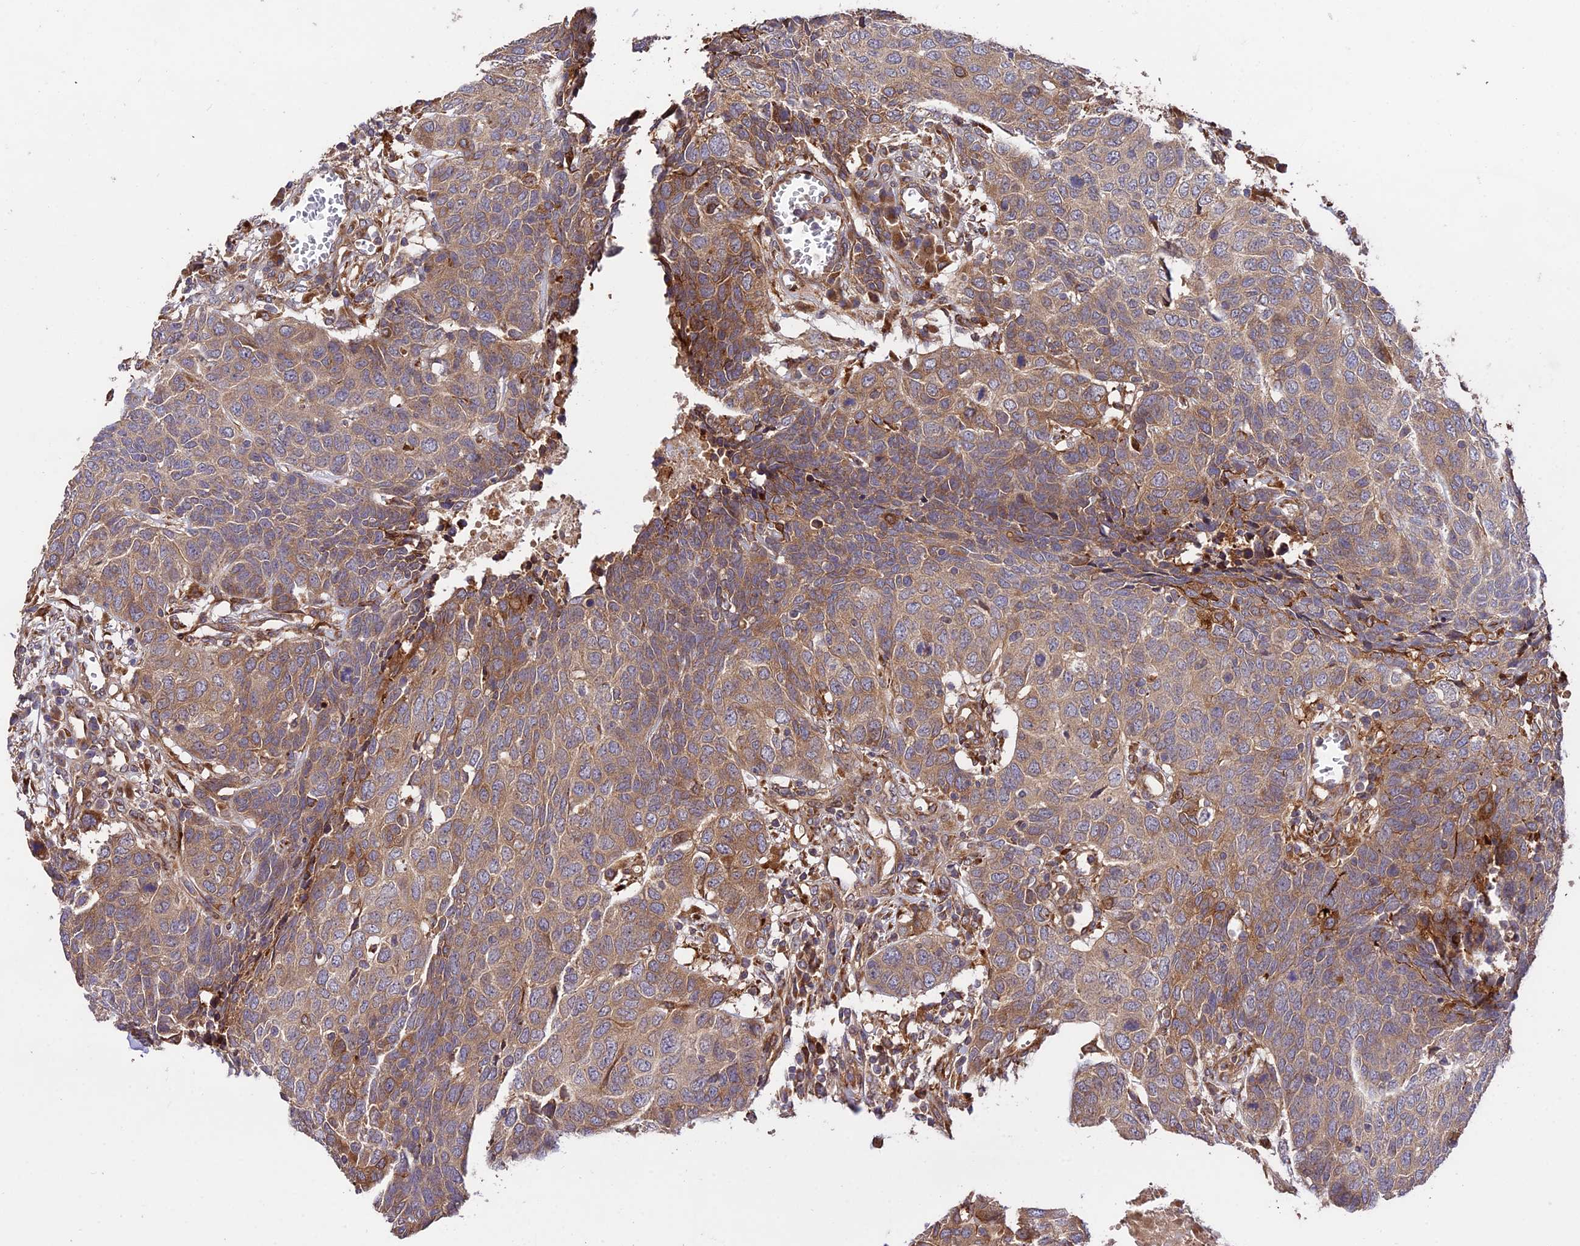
{"staining": {"intensity": "moderate", "quantity": ">75%", "location": "cytoplasmic/membranous"}, "tissue": "head and neck cancer", "cell_type": "Tumor cells", "image_type": "cancer", "snomed": [{"axis": "morphology", "description": "Squamous cell carcinoma, NOS"}, {"axis": "topography", "description": "Head-Neck"}], "caption": "The immunohistochemical stain shows moderate cytoplasmic/membranous positivity in tumor cells of squamous cell carcinoma (head and neck) tissue.", "gene": "ROCK1", "patient": {"sex": "male", "age": 66}}